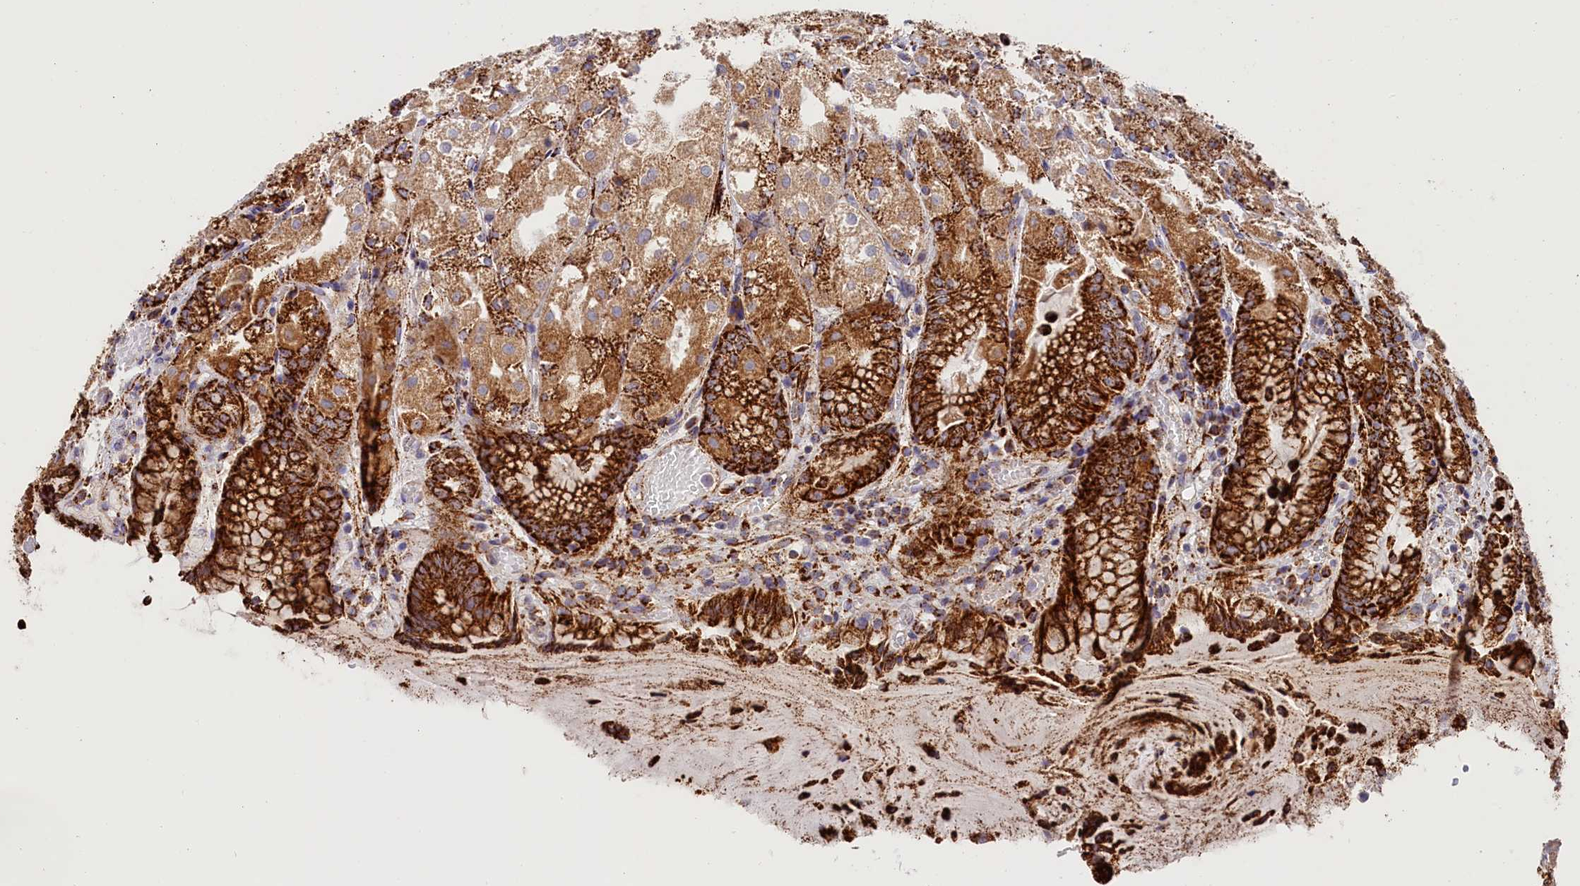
{"staining": {"intensity": "strong", "quantity": ">75%", "location": "cytoplasmic/membranous"}, "tissue": "stomach", "cell_type": "Glandular cells", "image_type": "normal", "snomed": [{"axis": "morphology", "description": "Normal tissue, NOS"}, {"axis": "topography", "description": "Stomach, upper"}], "caption": "Stomach stained with IHC shows strong cytoplasmic/membranous positivity in about >75% of glandular cells. (DAB (3,3'-diaminobenzidine) IHC with brightfield microscopy, high magnification).", "gene": "AKTIP", "patient": {"sex": "male", "age": 72}}